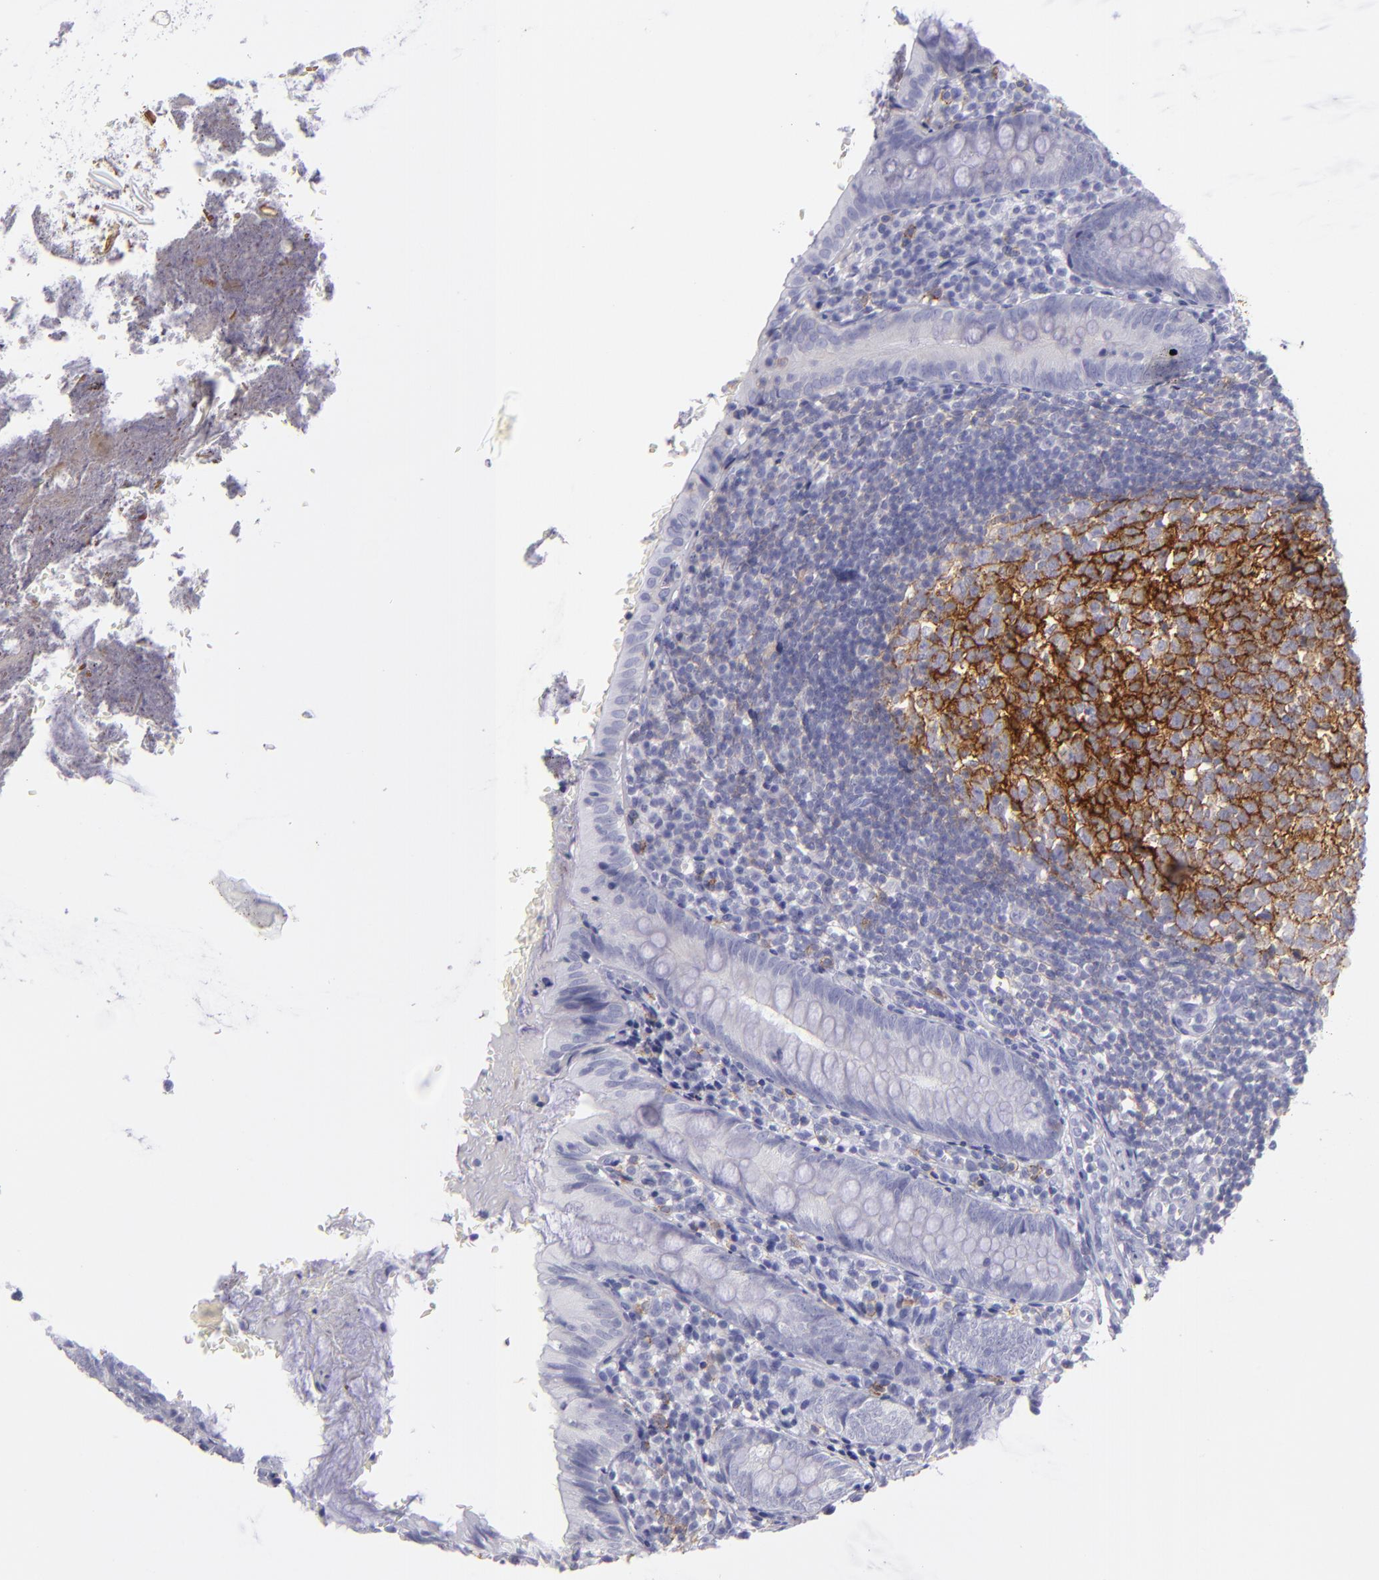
{"staining": {"intensity": "negative", "quantity": "none", "location": "none"}, "tissue": "appendix", "cell_type": "Glandular cells", "image_type": "normal", "snomed": [{"axis": "morphology", "description": "Normal tissue, NOS"}, {"axis": "topography", "description": "Appendix"}], "caption": "Immunohistochemical staining of benign human appendix displays no significant expression in glandular cells. (DAB (3,3'-diaminobenzidine) immunohistochemistry with hematoxylin counter stain).", "gene": "CD82", "patient": {"sex": "female", "age": 10}}